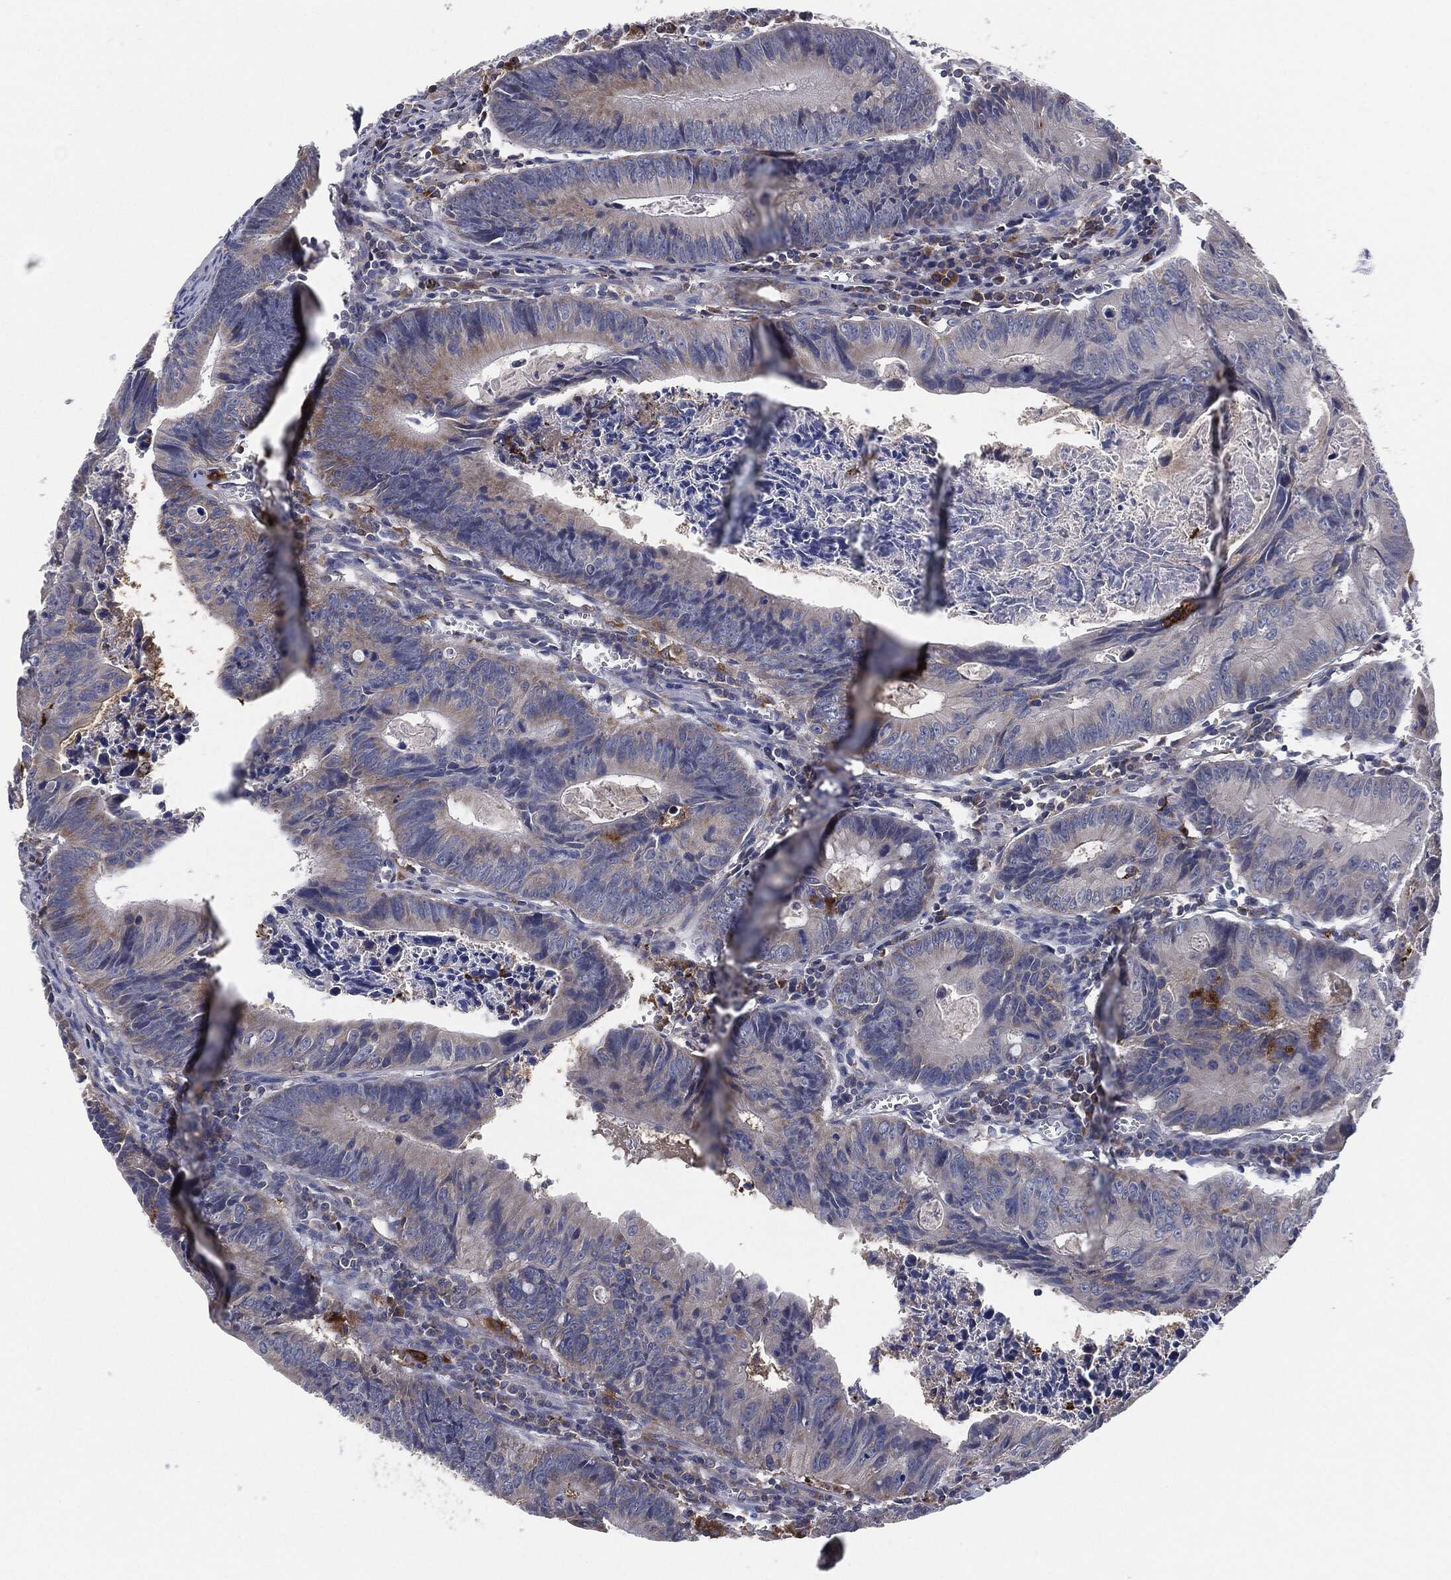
{"staining": {"intensity": "weak", "quantity": "25%-75%", "location": "cytoplasmic/membranous"}, "tissue": "colorectal cancer", "cell_type": "Tumor cells", "image_type": "cancer", "snomed": [{"axis": "morphology", "description": "Adenocarcinoma, NOS"}, {"axis": "topography", "description": "Colon"}], "caption": "Adenocarcinoma (colorectal) tissue demonstrates weak cytoplasmic/membranous positivity in about 25%-75% of tumor cells, visualized by immunohistochemistry.", "gene": "TMEM11", "patient": {"sex": "female", "age": 87}}